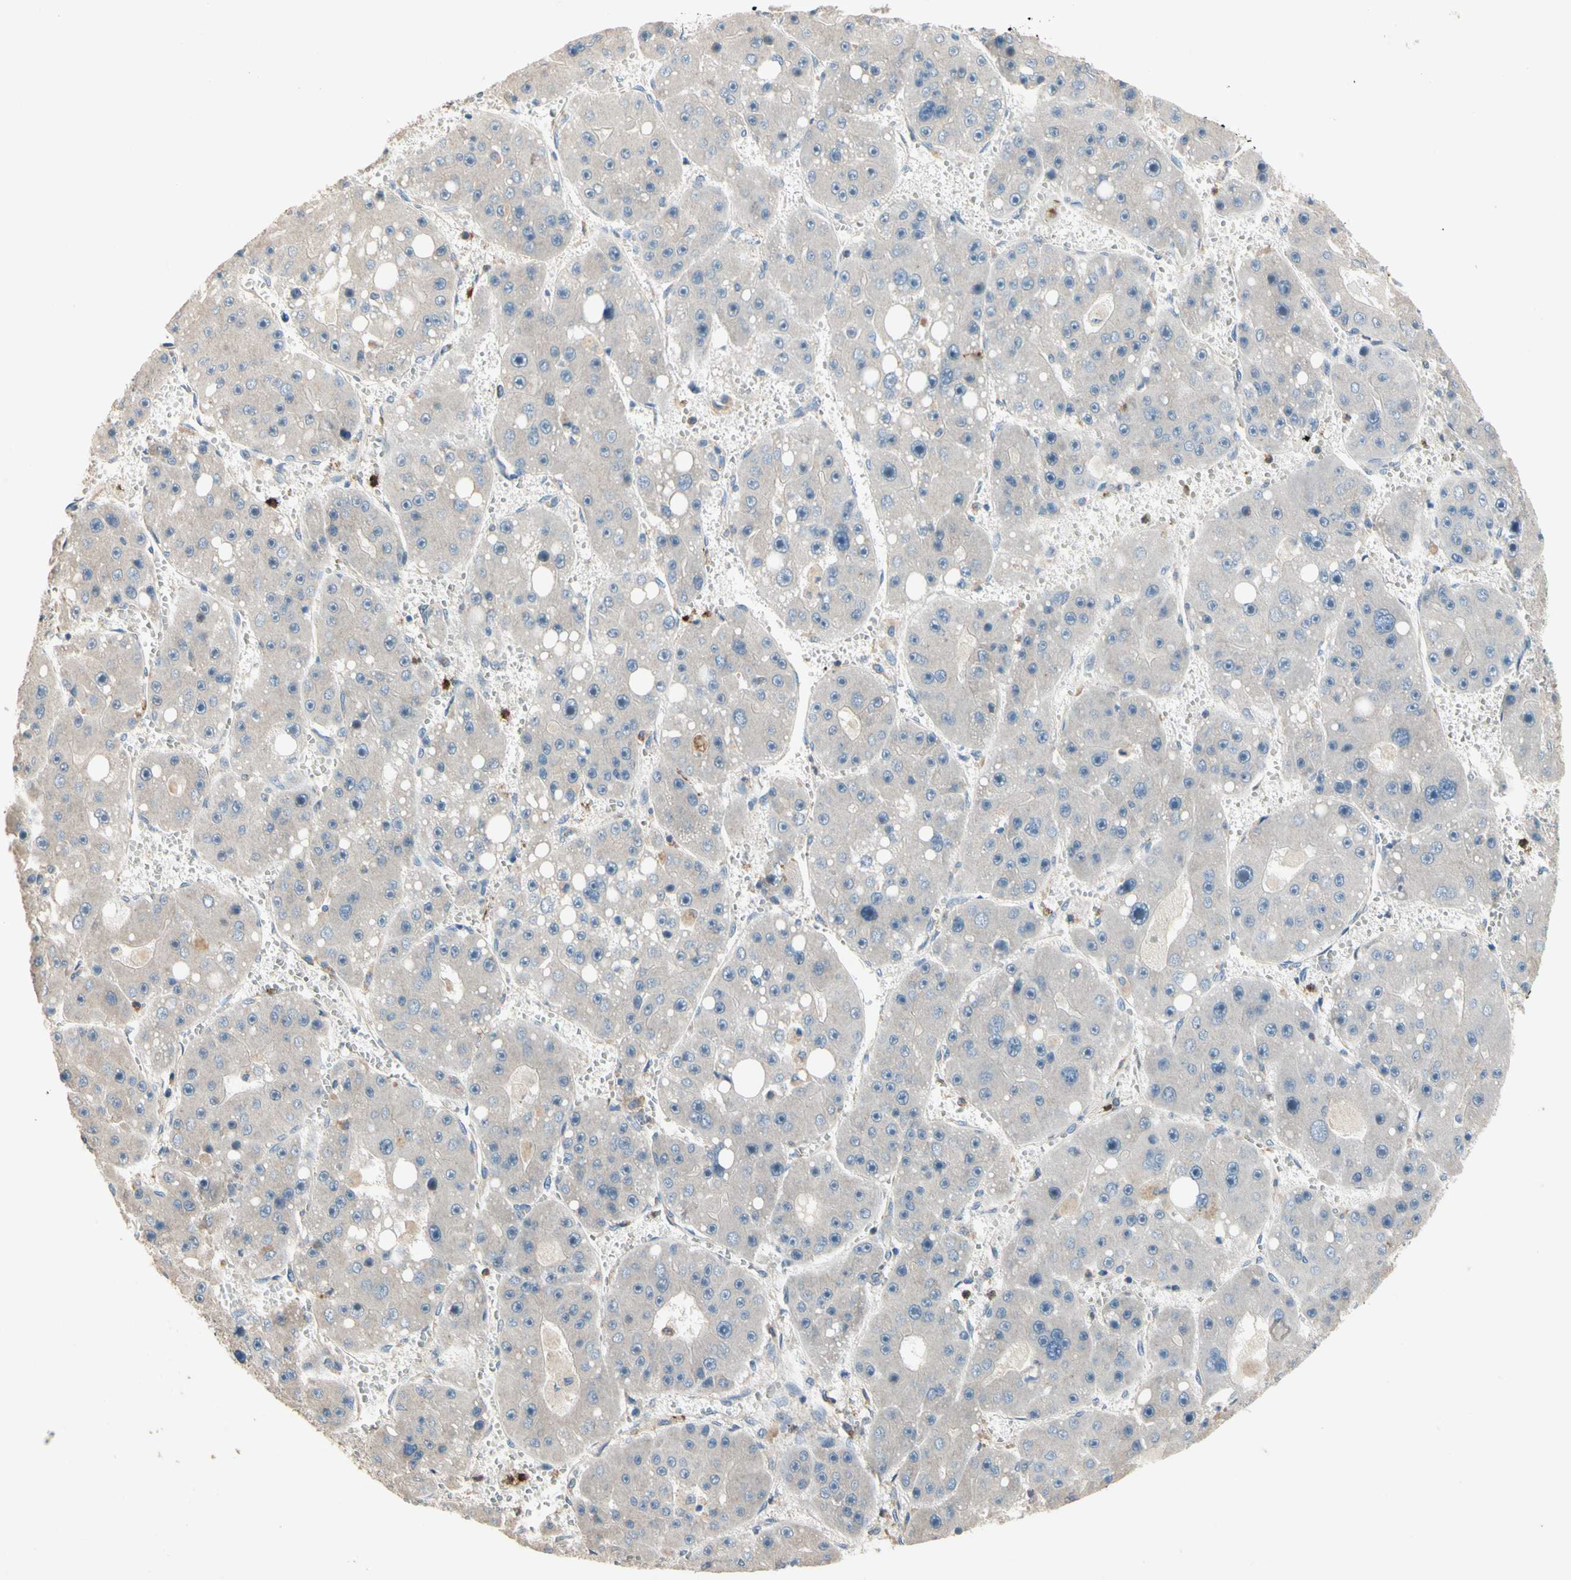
{"staining": {"intensity": "negative", "quantity": "none", "location": "none"}, "tissue": "liver cancer", "cell_type": "Tumor cells", "image_type": "cancer", "snomed": [{"axis": "morphology", "description": "Carcinoma, Hepatocellular, NOS"}, {"axis": "topography", "description": "Liver"}], "caption": "Protein analysis of liver cancer exhibits no significant expression in tumor cells. Brightfield microscopy of immunohistochemistry stained with DAB (brown) and hematoxylin (blue), captured at high magnification.", "gene": "SIGLEC5", "patient": {"sex": "female", "age": 61}}